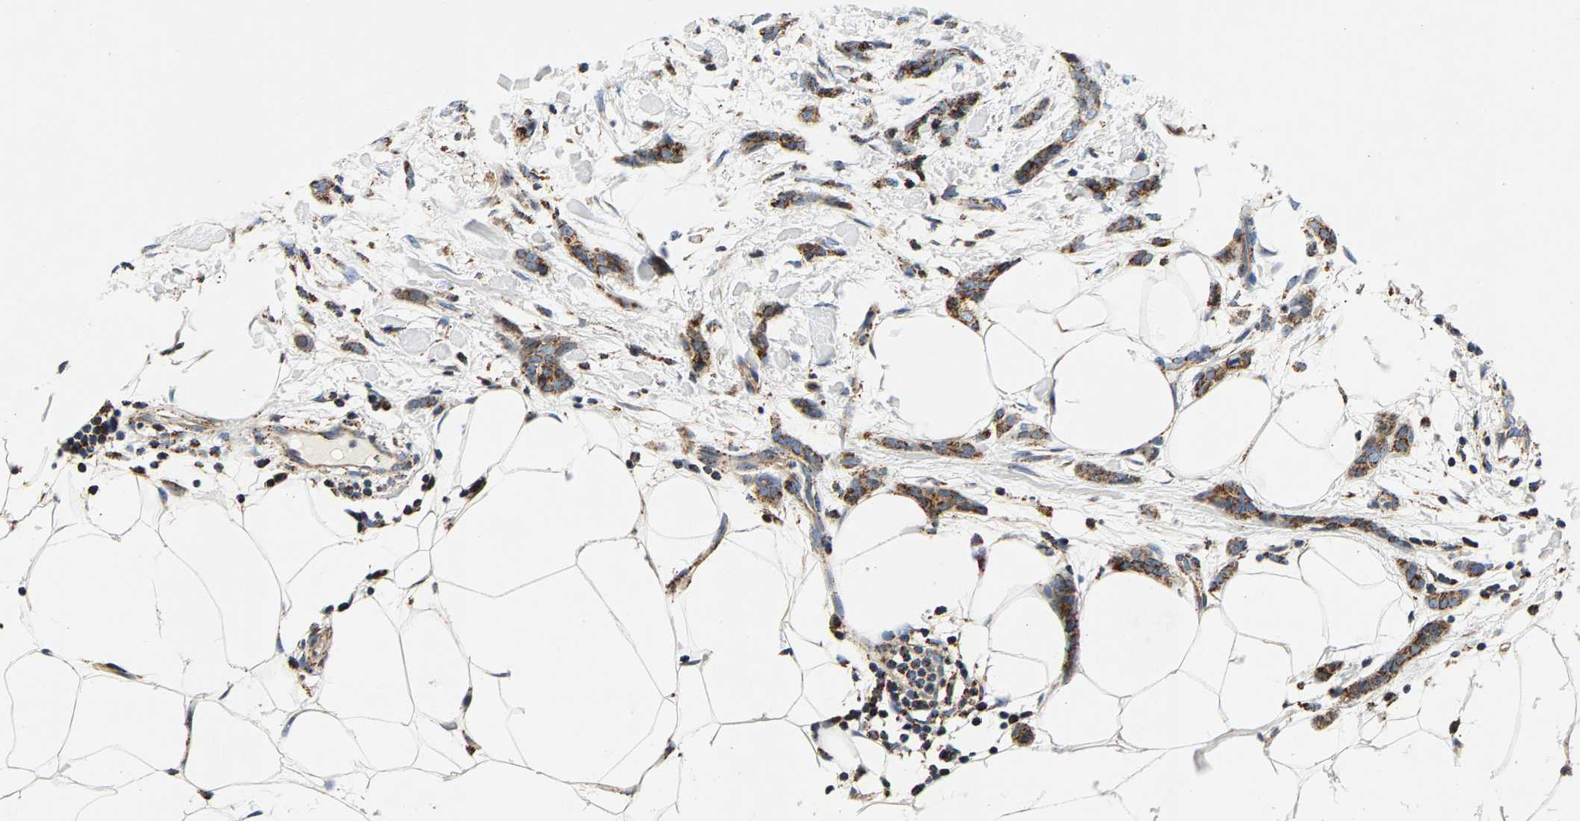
{"staining": {"intensity": "moderate", "quantity": ">75%", "location": "cytoplasmic/membranous"}, "tissue": "breast cancer", "cell_type": "Tumor cells", "image_type": "cancer", "snomed": [{"axis": "morphology", "description": "Lobular carcinoma"}, {"axis": "topography", "description": "Skin"}, {"axis": "topography", "description": "Breast"}], "caption": "Immunohistochemical staining of lobular carcinoma (breast) demonstrates moderate cytoplasmic/membranous protein positivity in approximately >75% of tumor cells. (Stains: DAB (3,3'-diaminobenzidine) in brown, nuclei in blue, Microscopy: brightfield microscopy at high magnification).", "gene": "PDE1A", "patient": {"sex": "female", "age": 46}}